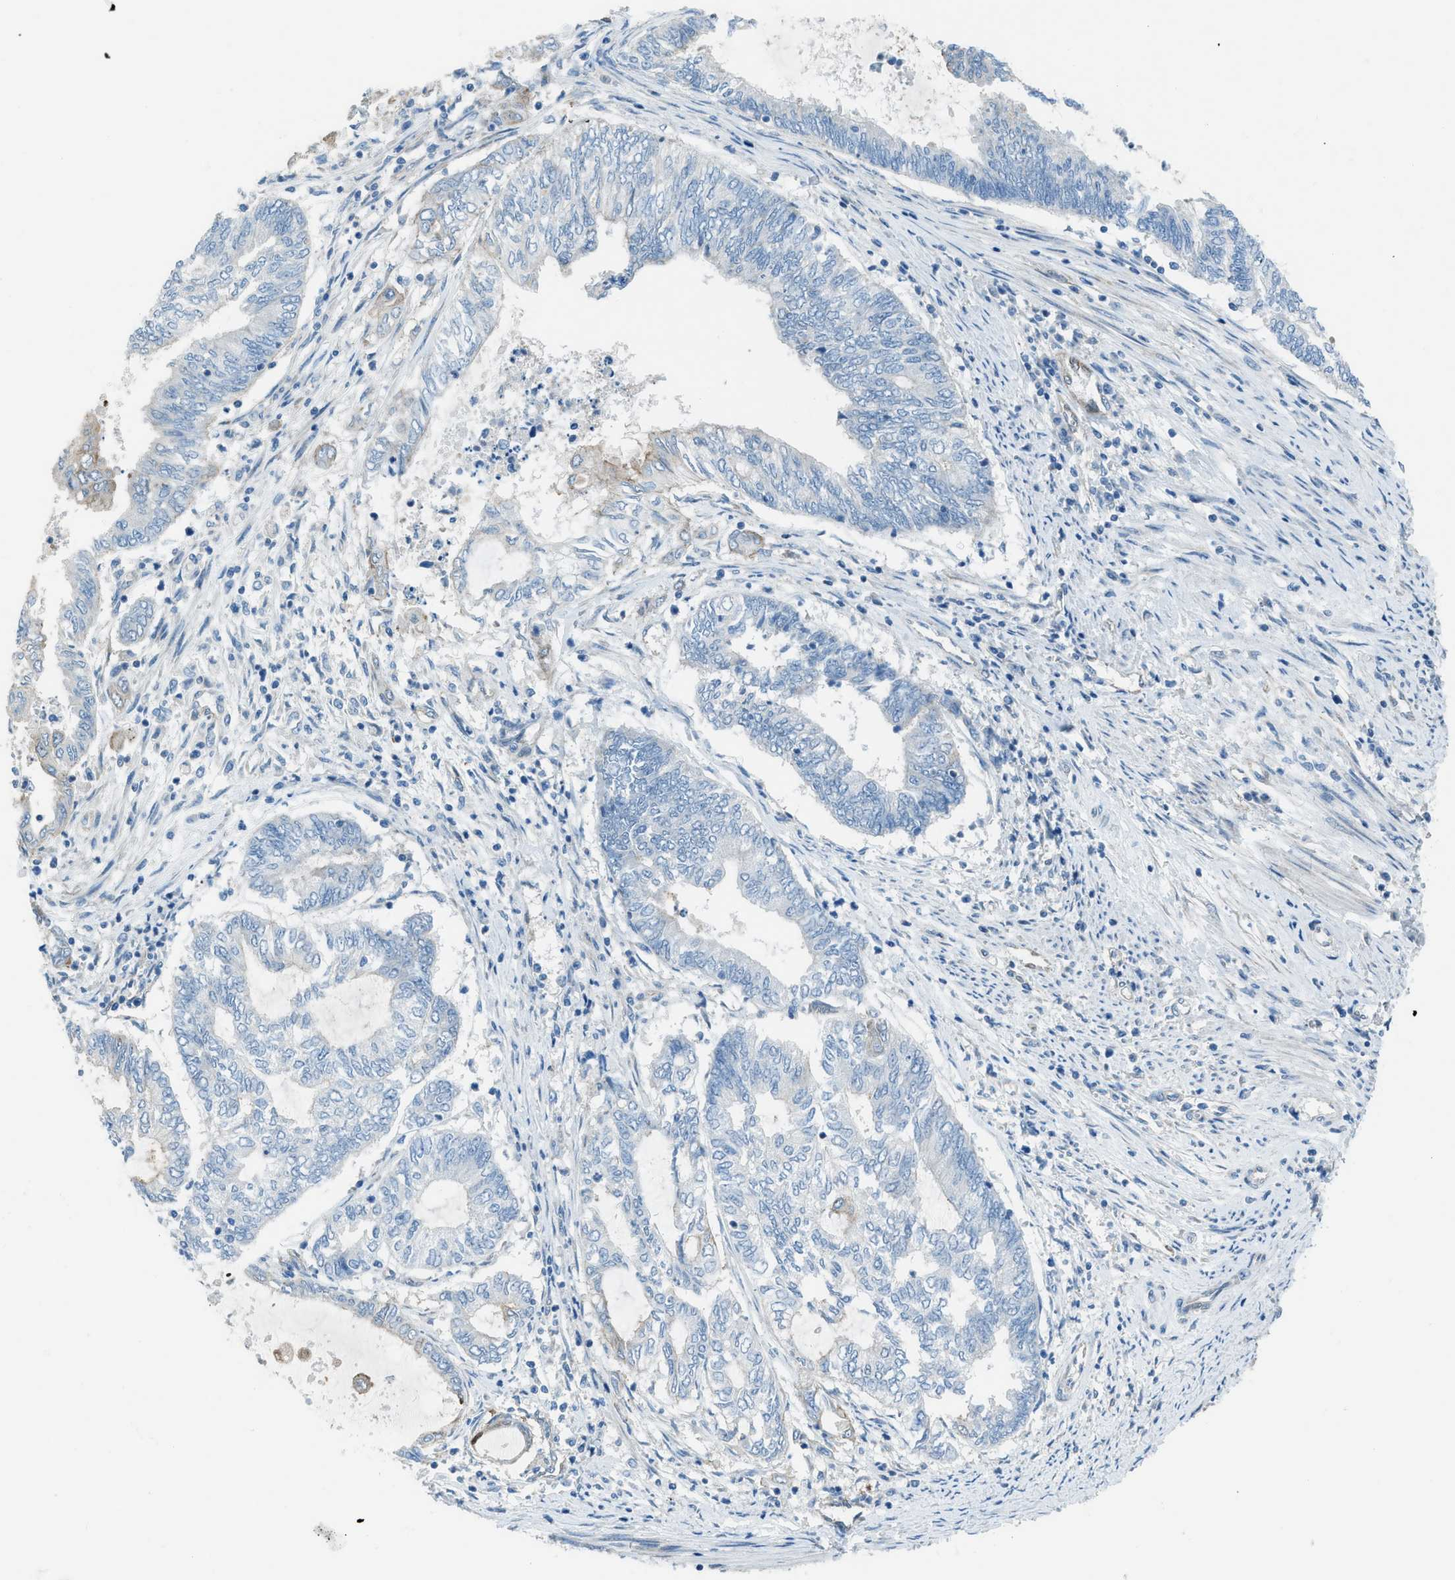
{"staining": {"intensity": "negative", "quantity": "none", "location": "none"}, "tissue": "endometrial cancer", "cell_type": "Tumor cells", "image_type": "cancer", "snomed": [{"axis": "morphology", "description": "Adenocarcinoma, NOS"}, {"axis": "topography", "description": "Uterus"}, {"axis": "topography", "description": "Endometrium"}], "caption": "Immunohistochemical staining of endometrial adenocarcinoma demonstrates no significant positivity in tumor cells.", "gene": "PRKN", "patient": {"sex": "female", "age": 70}}